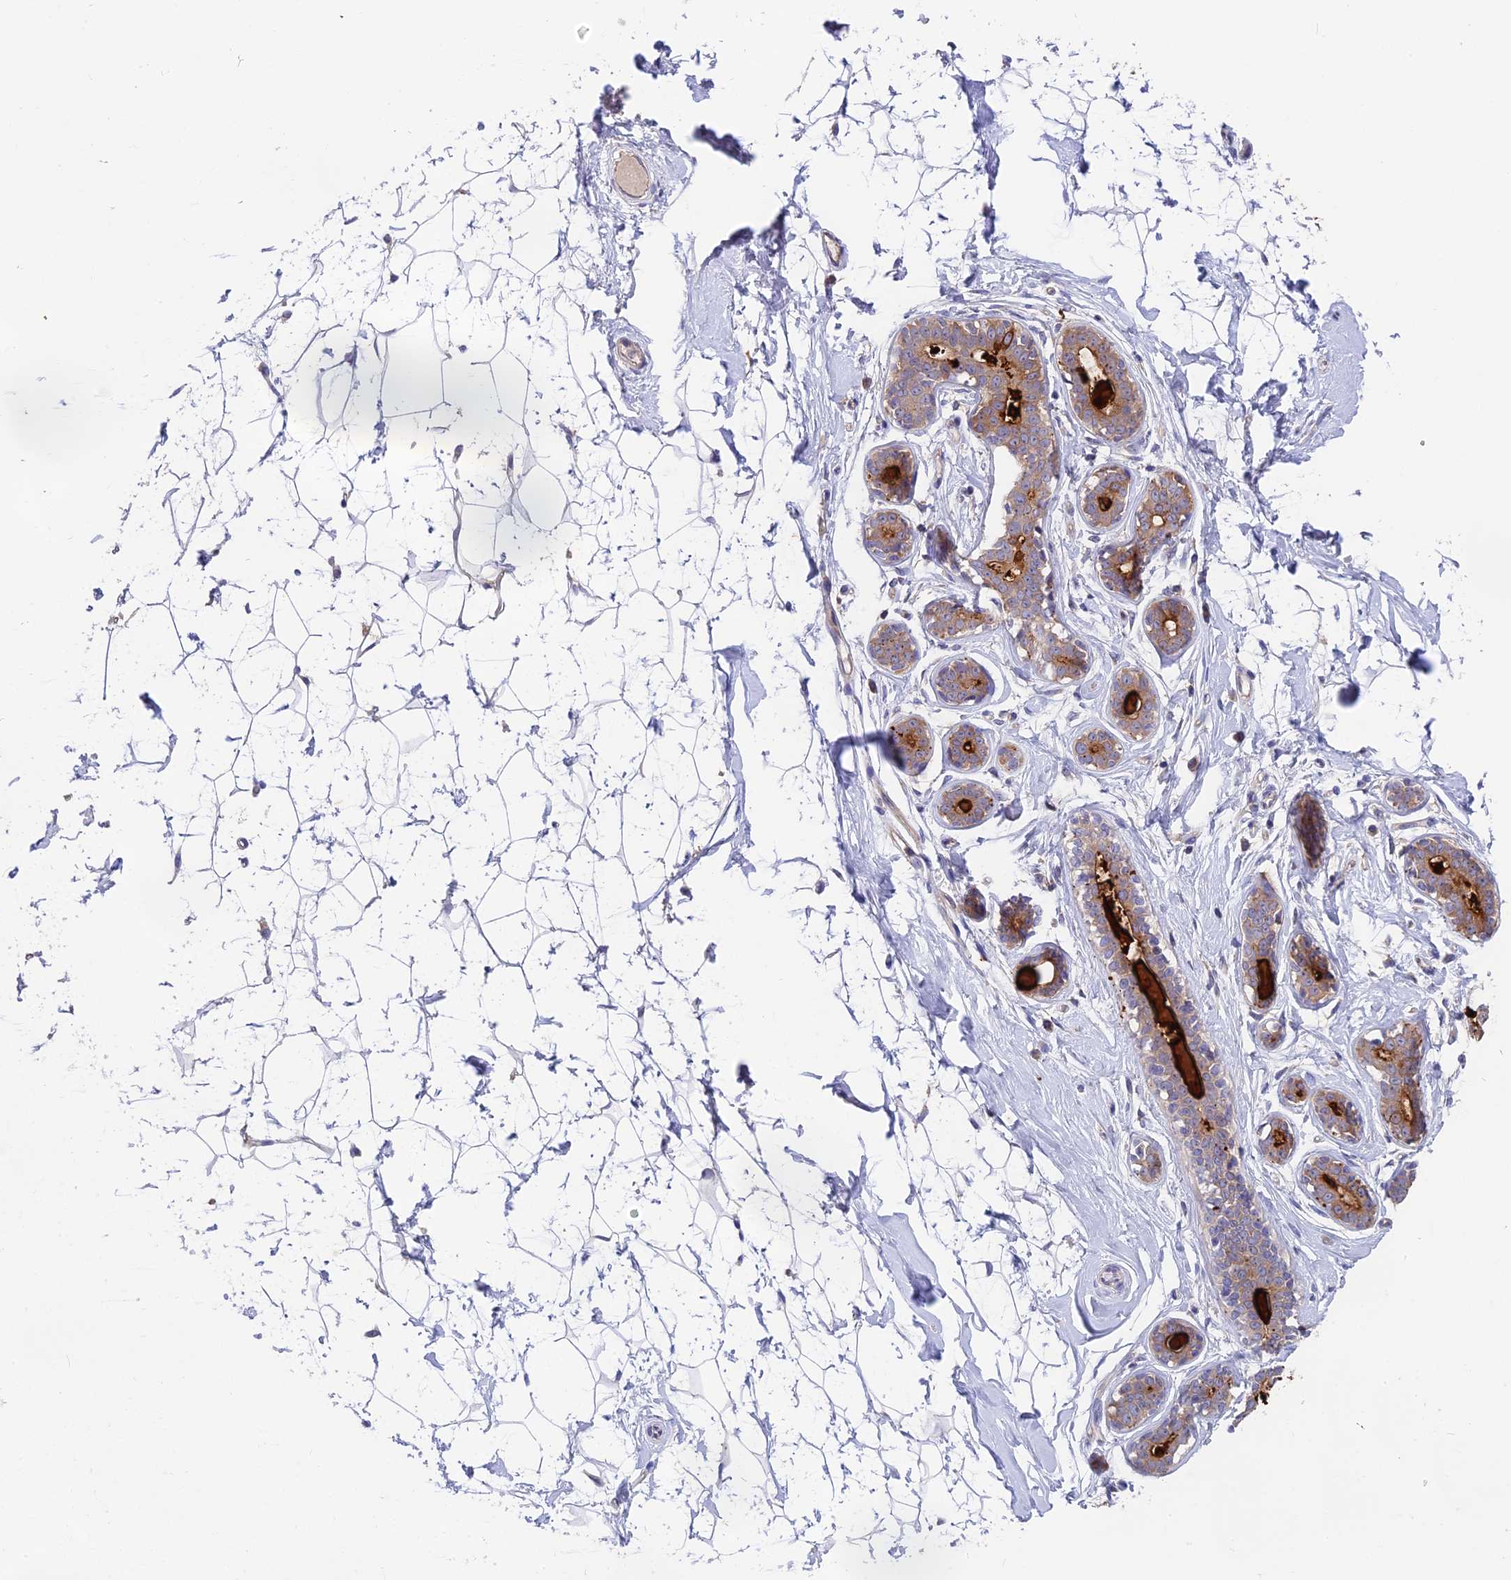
{"staining": {"intensity": "negative", "quantity": "none", "location": "none"}, "tissue": "breast", "cell_type": "Adipocytes", "image_type": "normal", "snomed": [{"axis": "morphology", "description": "Normal tissue, NOS"}, {"axis": "morphology", "description": "Adenoma, NOS"}, {"axis": "topography", "description": "Breast"}], "caption": "Immunohistochemistry photomicrograph of normal breast stained for a protein (brown), which exhibits no expression in adipocytes.", "gene": "TENT4B", "patient": {"sex": "female", "age": 23}}